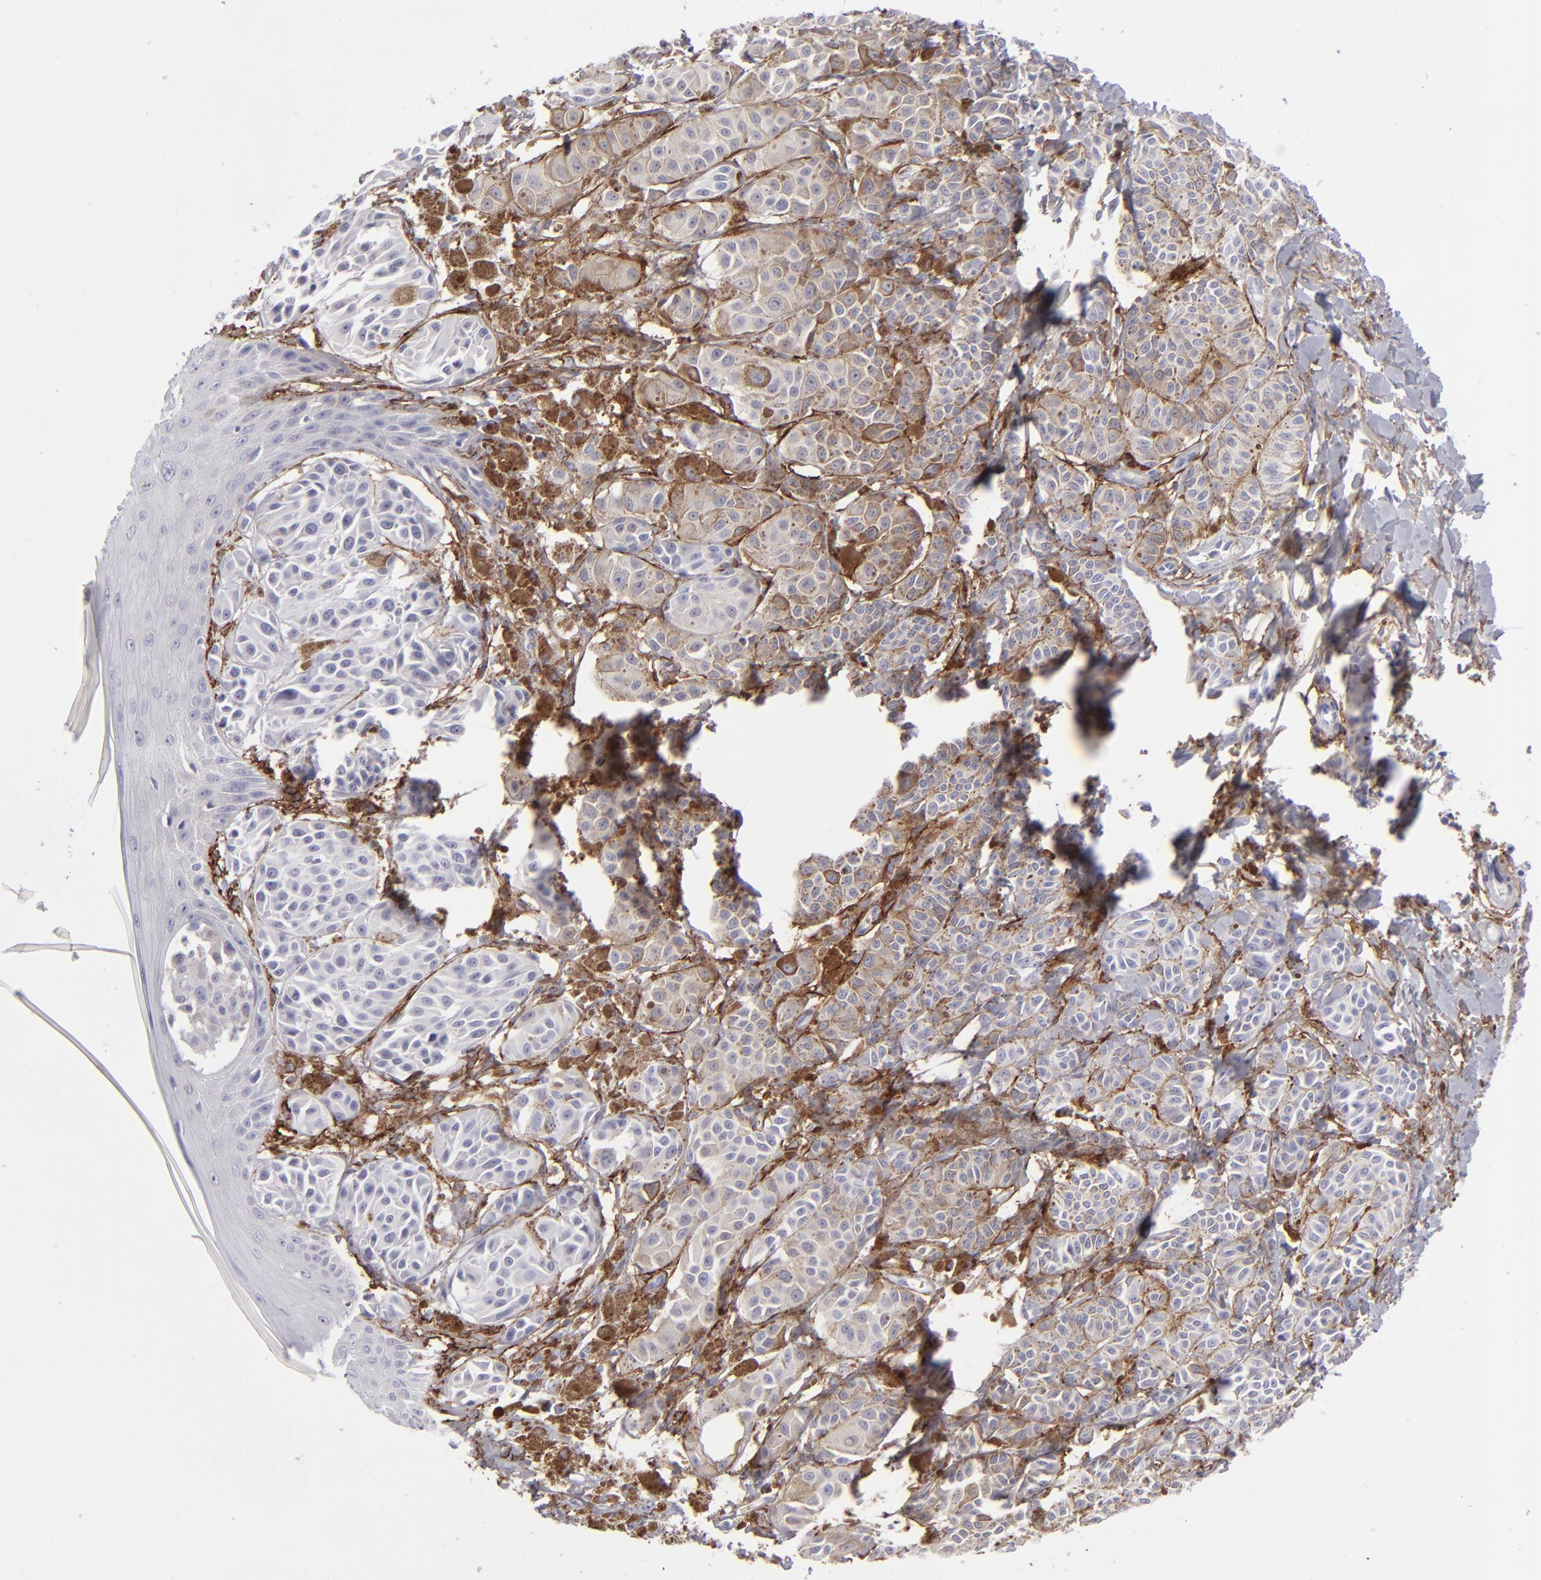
{"staining": {"intensity": "weak", "quantity": "<25%", "location": "cytoplasmic/membranous"}, "tissue": "melanoma", "cell_type": "Tumor cells", "image_type": "cancer", "snomed": [{"axis": "morphology", "description": "Malignant melanoma, NOS"}, {"axis": "topography", "description": "Skin"}], "caption": "This is an immunohistochemistry photomicrograph of melanoma. There is no staining in tumor cells.", "gene": "ANPEP", "patient": {"sex": "male", "age": 76}}